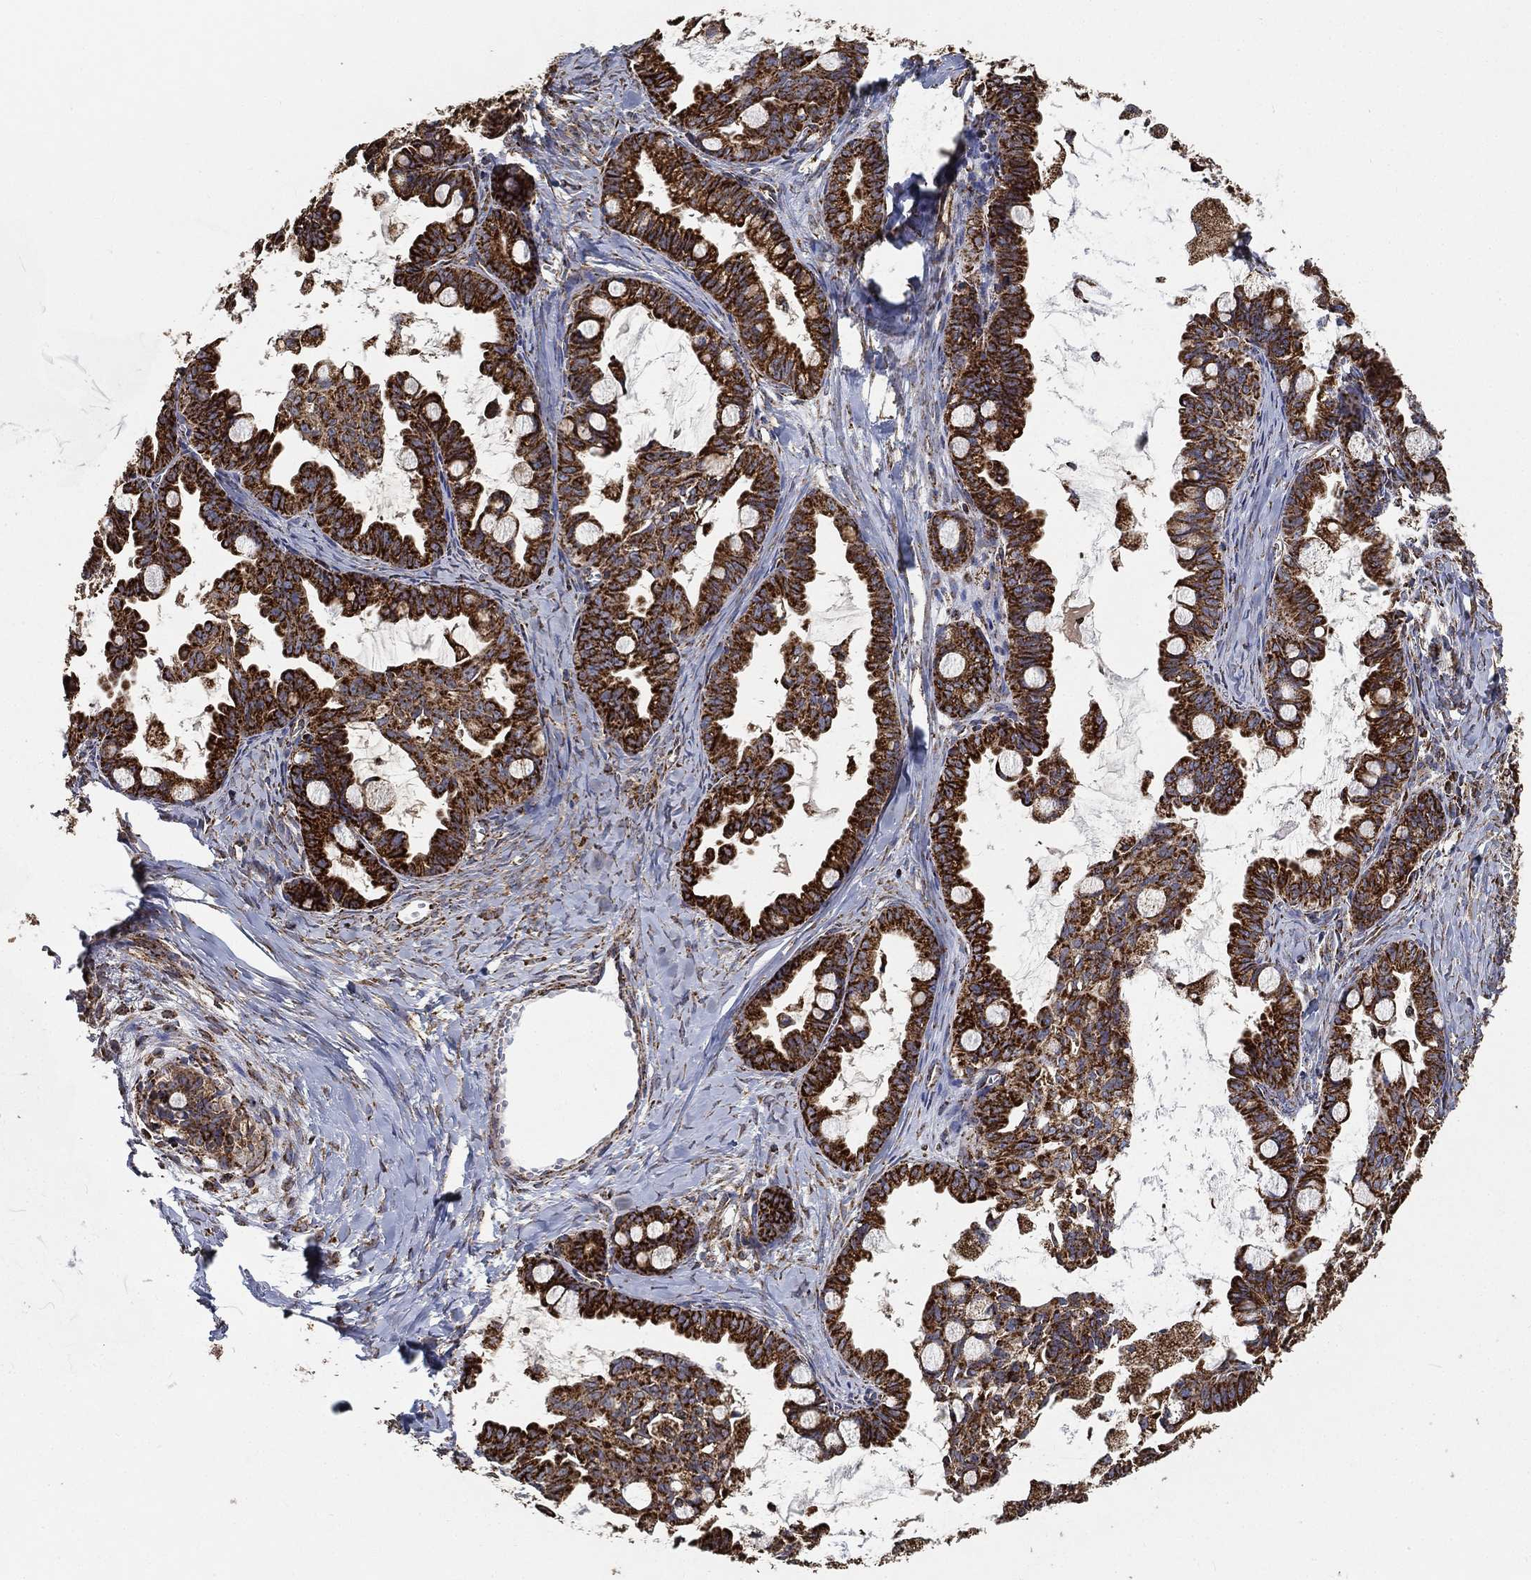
{"staining": {"intensity": "strong", "quantity": ">75%", "location": "cytoplasmic/membranous"}, "tissue": "ovarian cancer", "cell_type": "Tumor cells", "image_type": "cancer", "snomed": [{"axis": "morphology", "description": "Cystadenocarcinoma, mucinous, NOS"}, {"axis": "topography", "description": "Ovary"}], "caption": "Immunohistochemical staining of human ovarian cancer displays high levels of strong cytoplasmic/membranous positivity in about >75% of tumor cells.", "gene": "SLC38A7", "patient": {"sex": "female", "age": 63}}